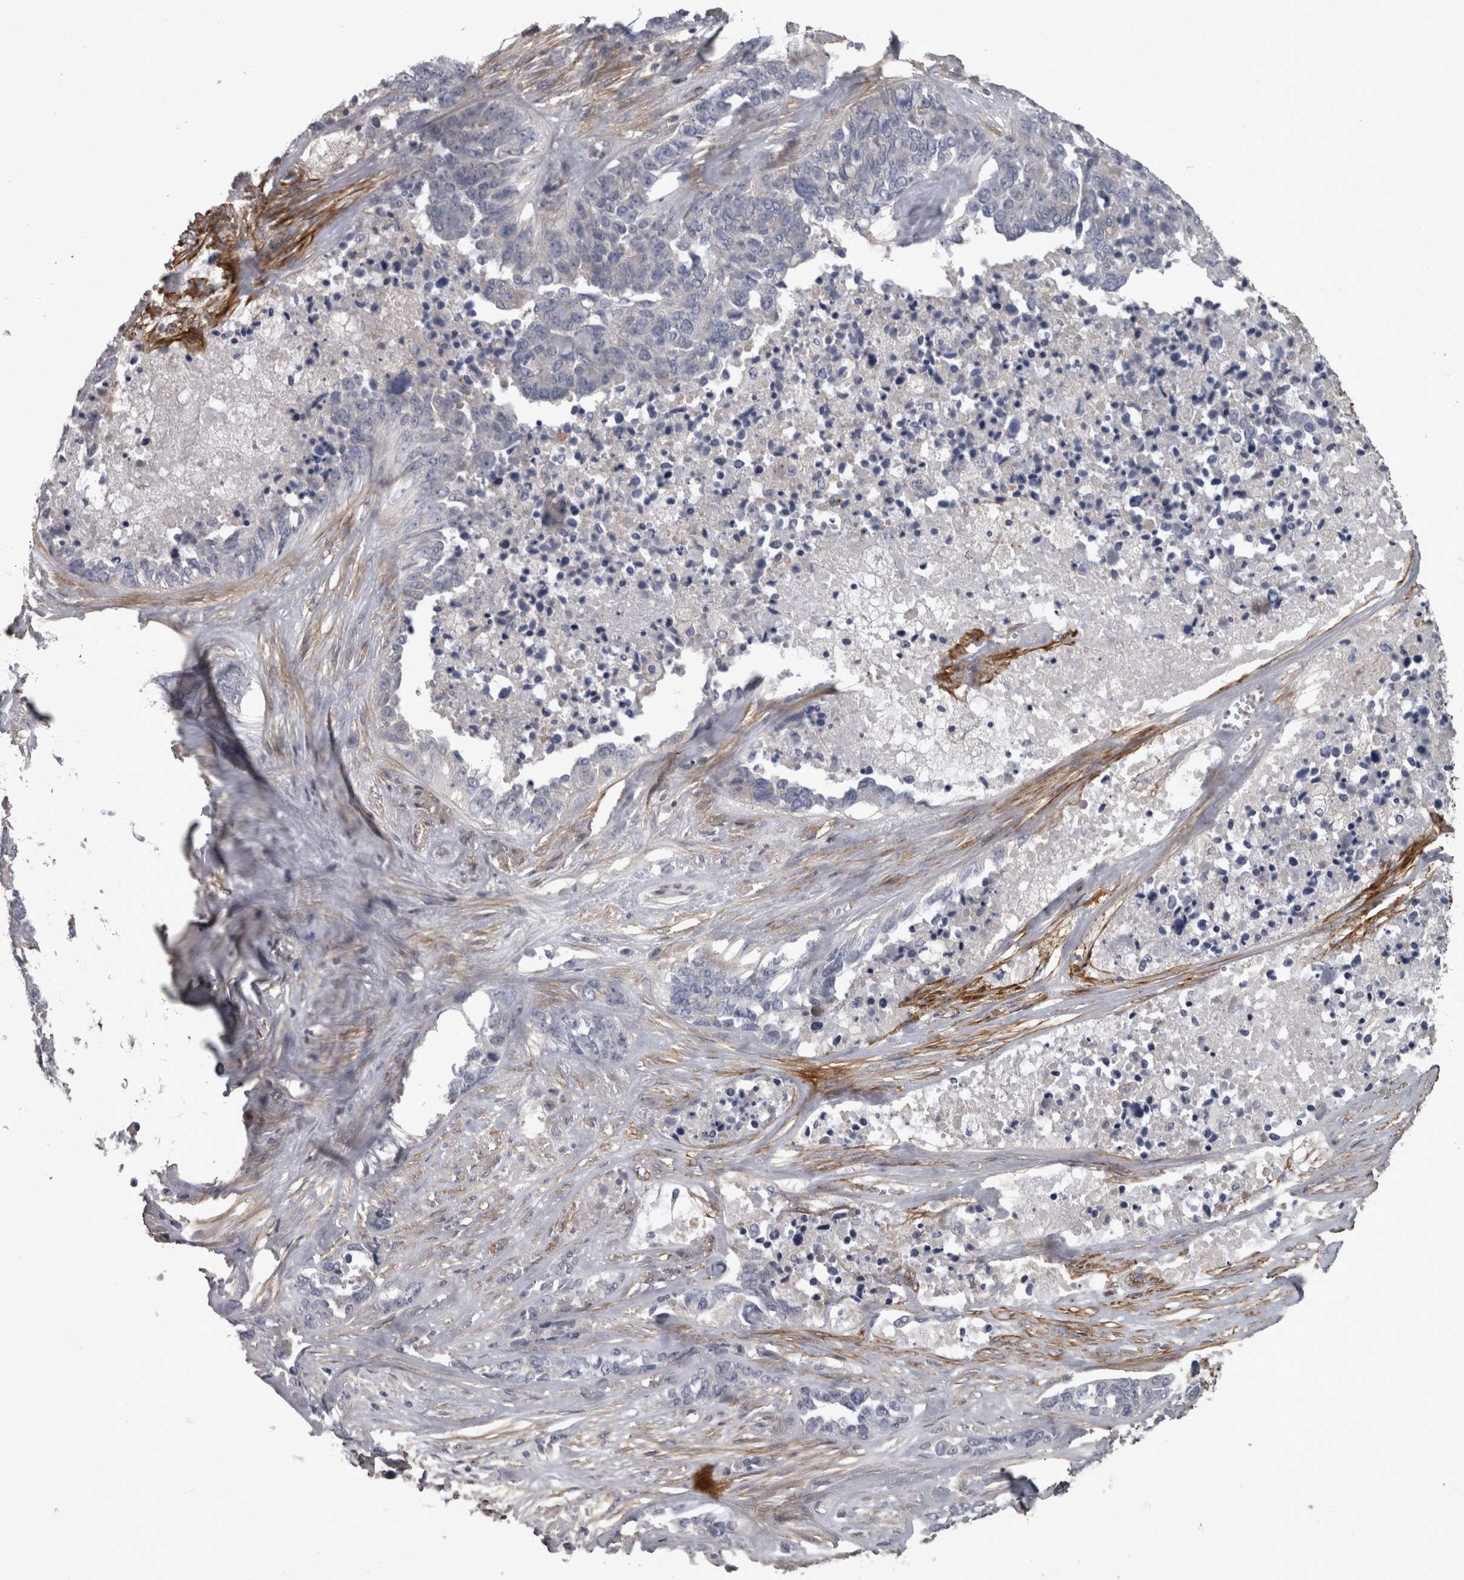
{"staining": {"intensity": "negative", "quantity": "none", "location": "none"}, "tissue": "ovarian cancer", "cell_type": "Tumor cells", "image_type": "cancer", "snomed": [{"axis": "morphology", "description": "Cystadenocarcinoma, serous, NOS"}, {"axis": "topography", "description": "Ovary"}], "caption": "This is a micrograph of immunohistochemistry (IHC) staining of ovarian cancer (serous cystadenocarcinoma), which shows no positivity in tumor cells.", "gene": "EFEMP2", "patient": {"sex": "female", "age": 44}}